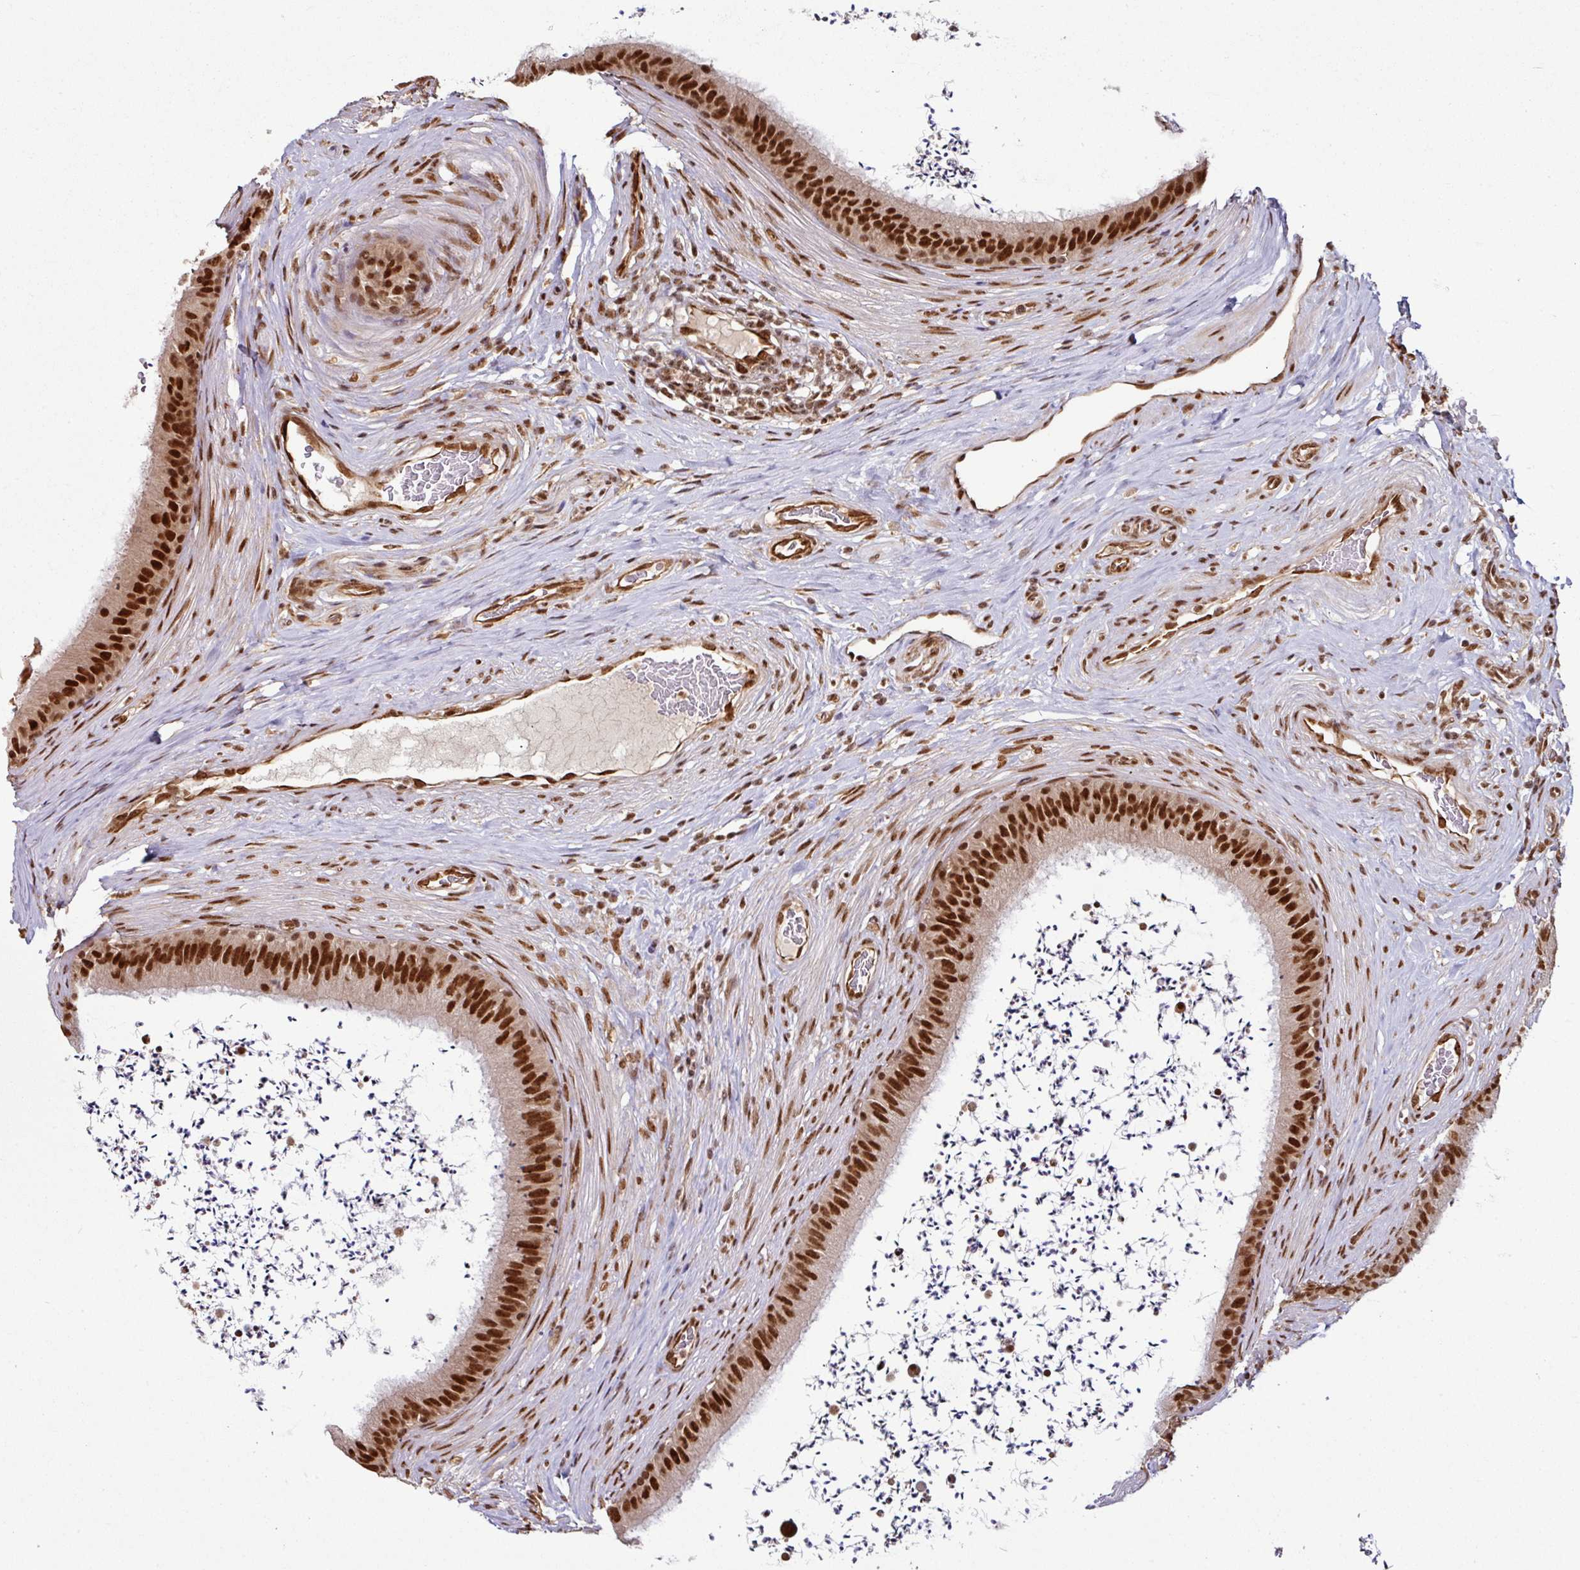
{"staining": {"intensity": "strong", "quantity": ">75%", "location": "nuclear"}, "tissue": "epididymis", "cell_type": "Glandular cells", "image_type": "normal", "snomed": [{"axis": "morphology", "description": "Normal tissue, NOS"}, {"axis": "topography", "description": "Testis"}, {"axis": "topography", "description": "Epididymis"}], "caption": "A brown stain labels strong nuclear expression of a protein in glandular cells of normal human epididymis. (DAB (3,3'-diaminobenzidine) = brown stain, brightfield microscopy at high magnification).", "gene": "MORF4L2", "patient": {"sex": "male", "age": 41}}